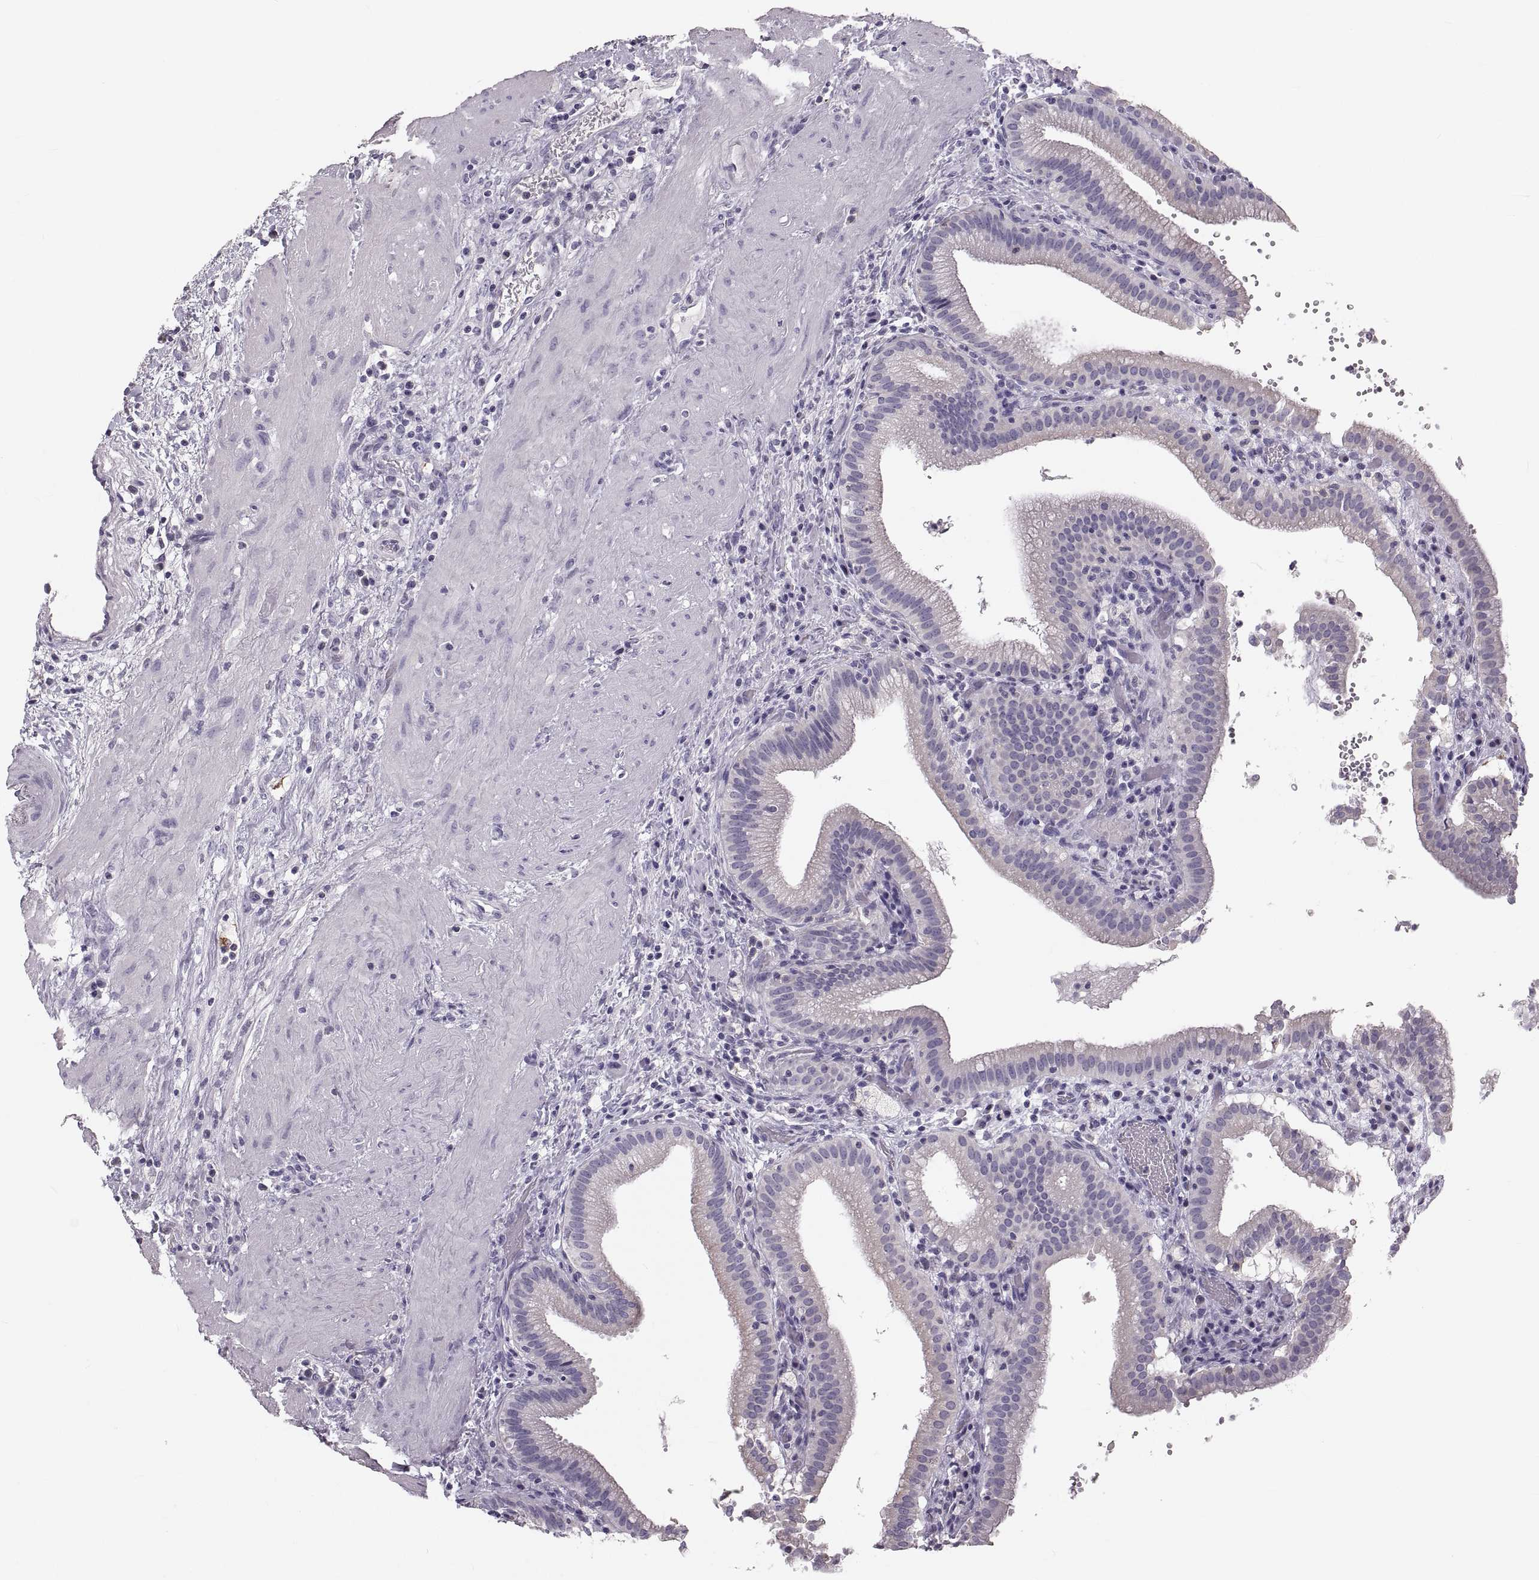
{"staining": {"intensity": "weak", "quantity": "<25%", "location": "cytoplasmic/membranous"}, "tissue": "gallbladder", "cell_type": "Glandular cells", "image_type": "normal", "snomed": [{"axis": "morphology", "description": "Normal tissue, NOS"}, {"axis": "topography", "description": "Gallbladder"}], "caption": "Human gallbladder stained for a protein using immunohistochemistry reveals no positivity in glandular cells.", "gene": "RUNDC3A", "patient": {"sex": "male", "age": 42}}